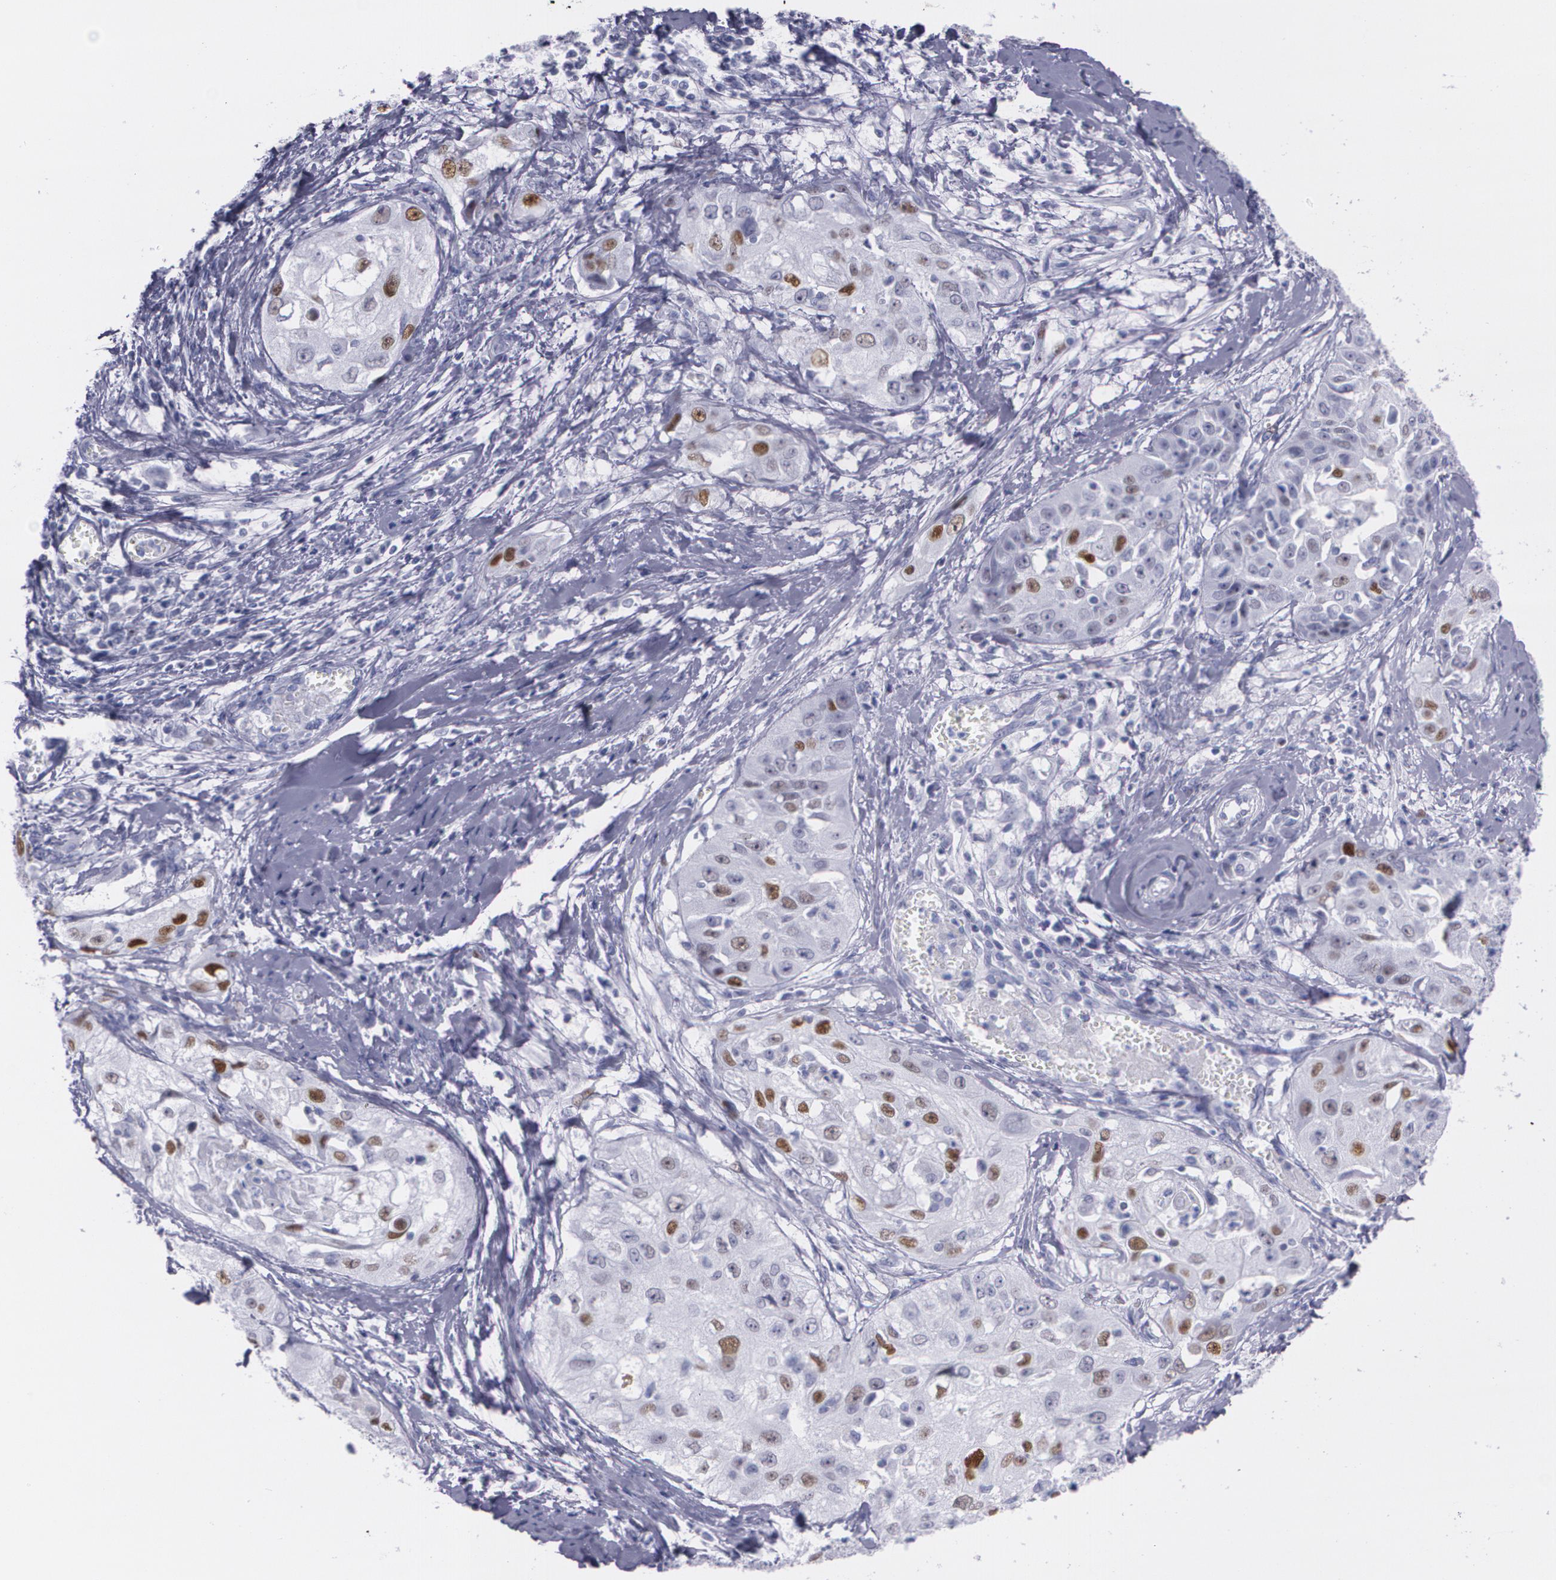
{"staining": {"intensity": "moderate", "quantity": "<25%", "location": "nuclear"}, "tissue": "cervical cancer", "cell_type": "Tumor cells", "image_type": "cancer", "snomed": [{"axis": "morphology", "description": "Squamous cell carcinoma, NOS"}, {"axis": "topography", "description": "Cervix"}], "caption": "Immunohistochemical staining of squamous cell carcinoma (cervical) demonstrates low levels of moderate nuclear positivity in approximately <25% of tumor cells.", "gene": "TP53", "patient": {"sex": "female", "age": 64}}